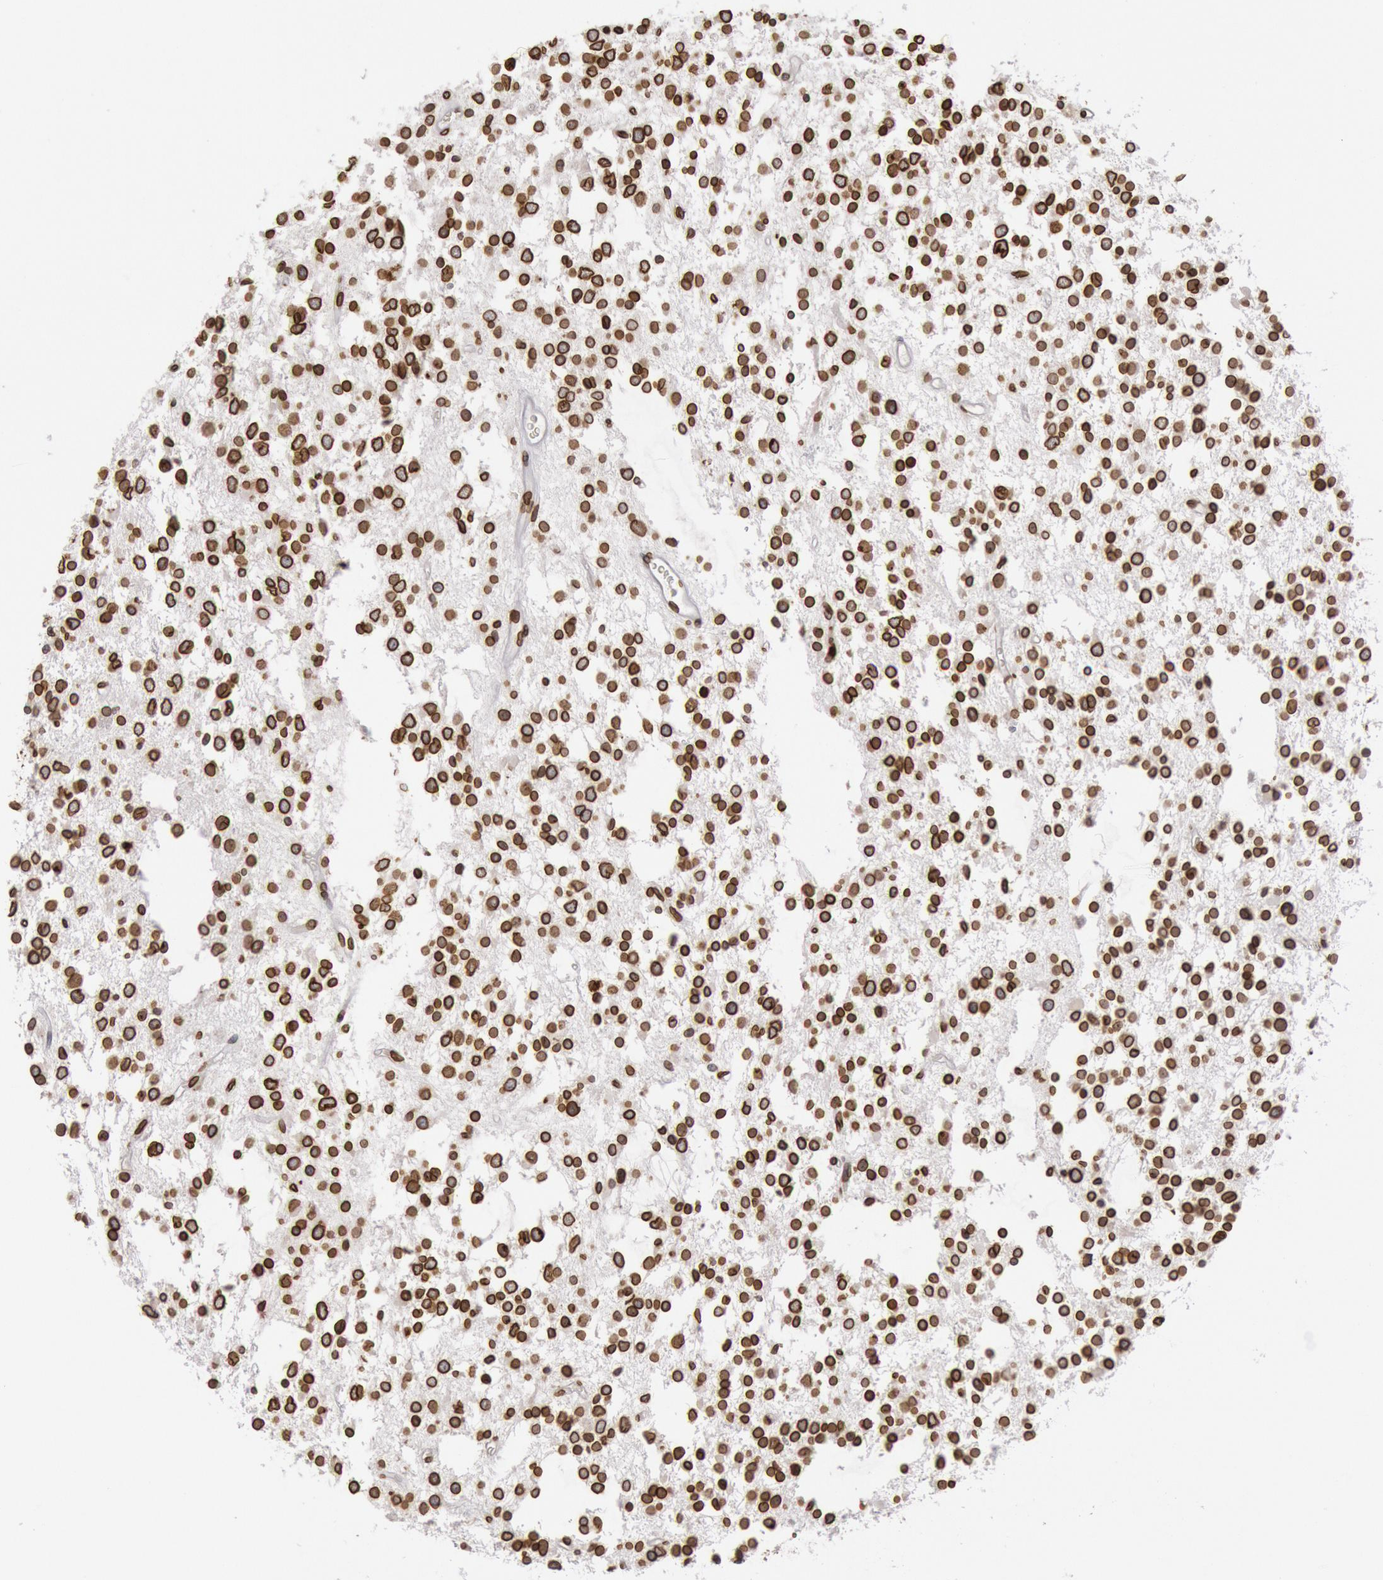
{"staining": {"intensity": "strong", "quantity": ">75%", "location": "cytoplasmic/membranous,nuclear"}, "tissue": "glioma", "cell_type": "Tumor cells", "image_type": "cancer", "snomed": [{"axis": "morphology", "description": "Glioma, malignant, Low grade"}, {"axis": "topography", "description": "Brain"}], "caption": "Brown immunohistochemical staining in malignant low-grade glioma shows strong cytoplasmic/membranous and nuclear staining in about >75% of tumor cells.", "gene": "SUN2", "patient": {"sex": "female", "age": 36}}